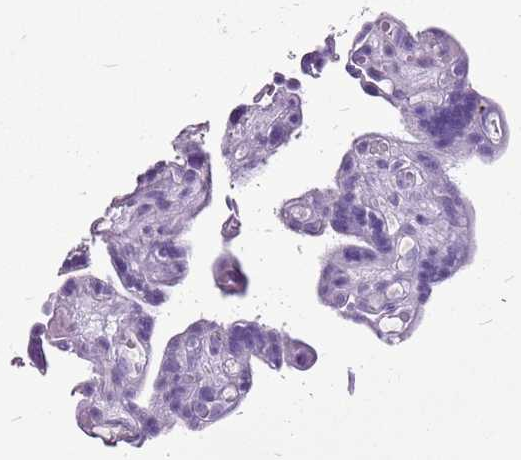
{"staining": {"intensity": "negative", "quantity": "none", "location": "none"}, "tissue": "placenta", "cell_type": "Decidual cells", "image_type": "normal", "snomed": [{"axis": "morphology", "description": "Normal tissue, NOS"}, {"axis": "topography", "description": "Placenta"}], "caption": "A high-resolution image shows immunohistochemistry (IHC) staining of normal placenta, which exhibits no significant positivity in decidual cells.", "gene": "ACSS3", "patient": {"sex": "female", "age": 30}}